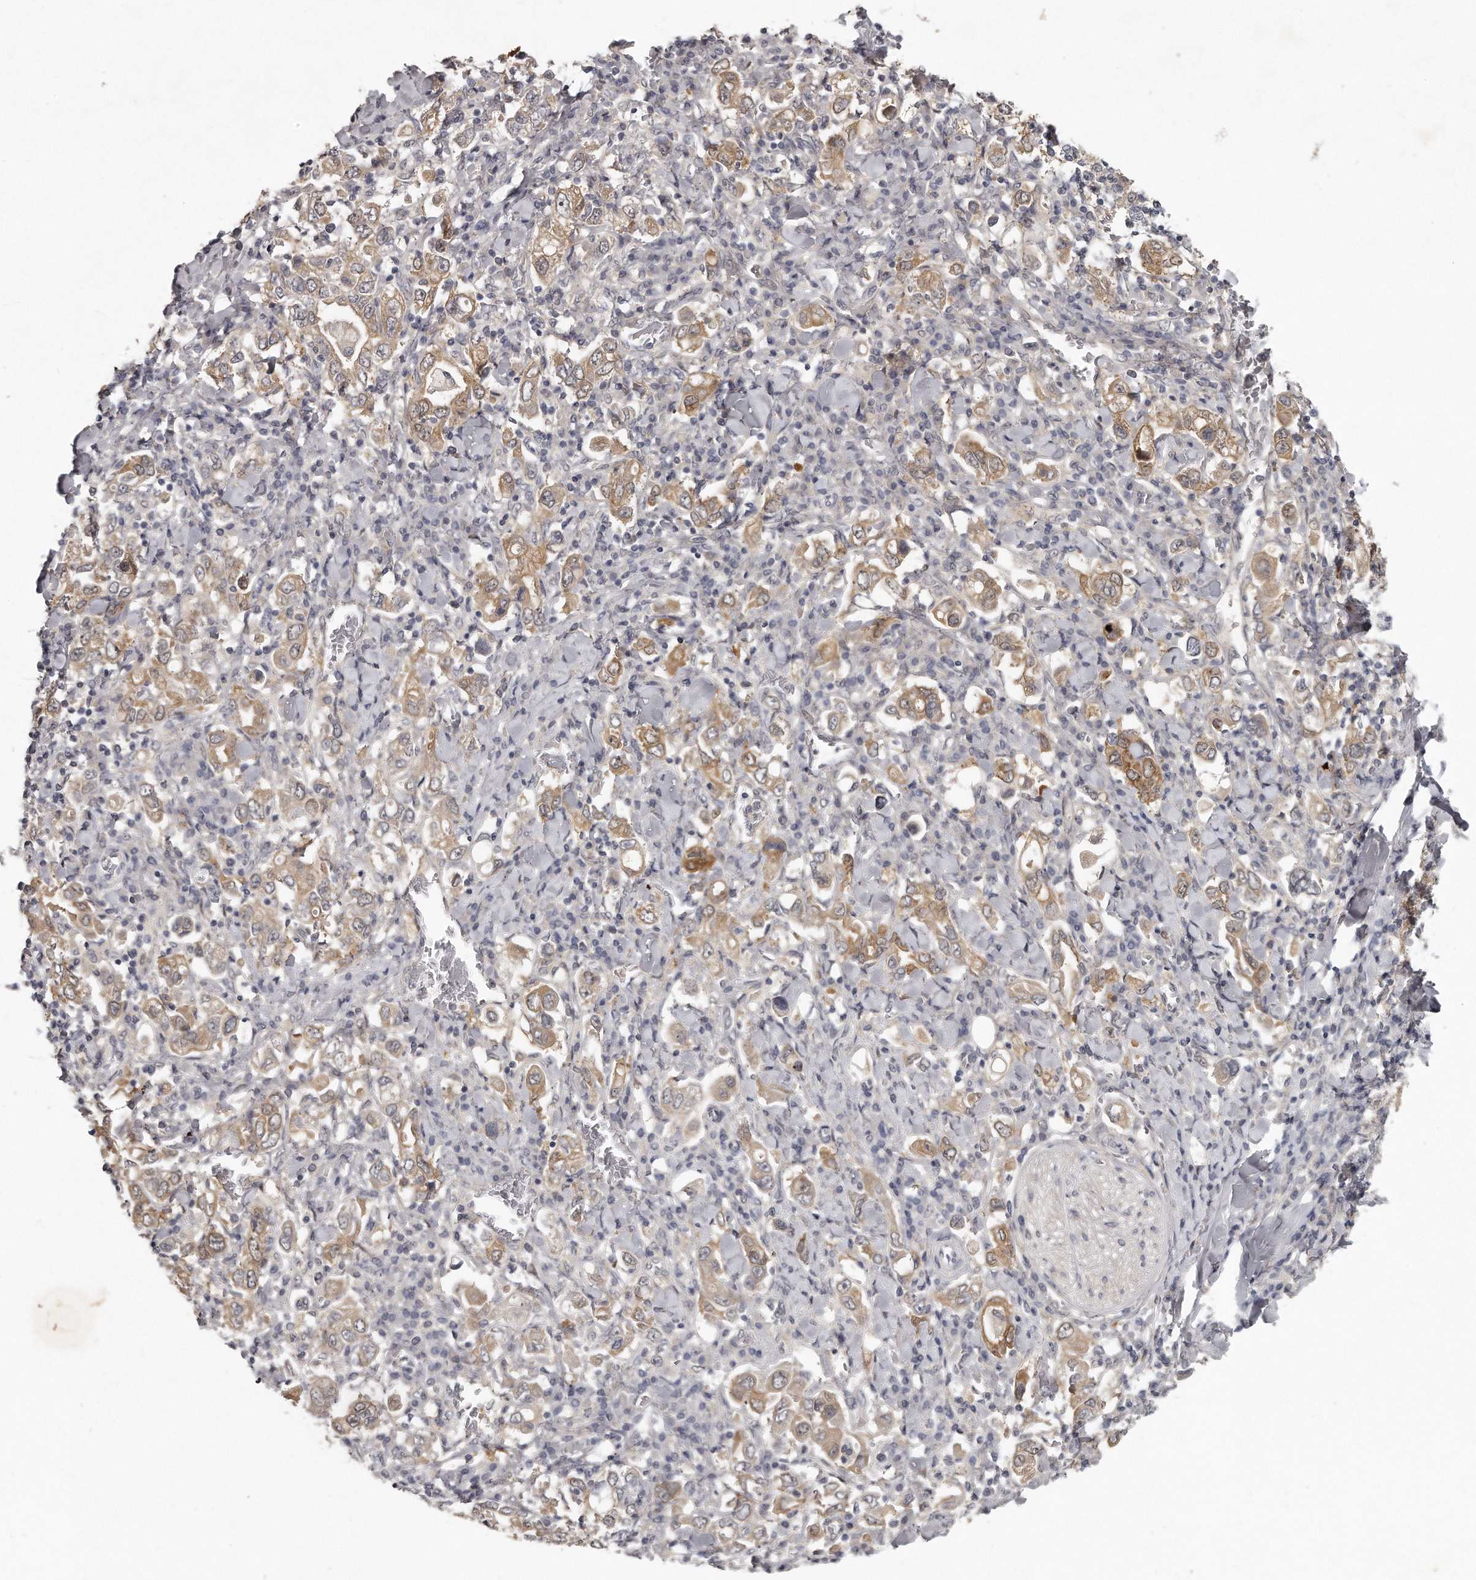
{"staining": {"intensity": "moderate", "quantity": ">75%", "location": "cytoplasmic/membranous"}, "tissue": "stomach cancer", "cell_type": "Tumor cells", "image_type": "cancer", "snomed": [{"axis": "morphology", "description": "Adenocarcinoma, NOS"}, {"axis": "topography", "description": "Stomach, upper"}], "caption": "A high-resolution histopathology image shows IHC staining of stomach adenocarcinoma, which demonstrates moderate cytoplasmic/membranous staining in approximately >75% of tumor cells.", "gene": "GGCT", "patient": {"sex": "male", "age": 62}}